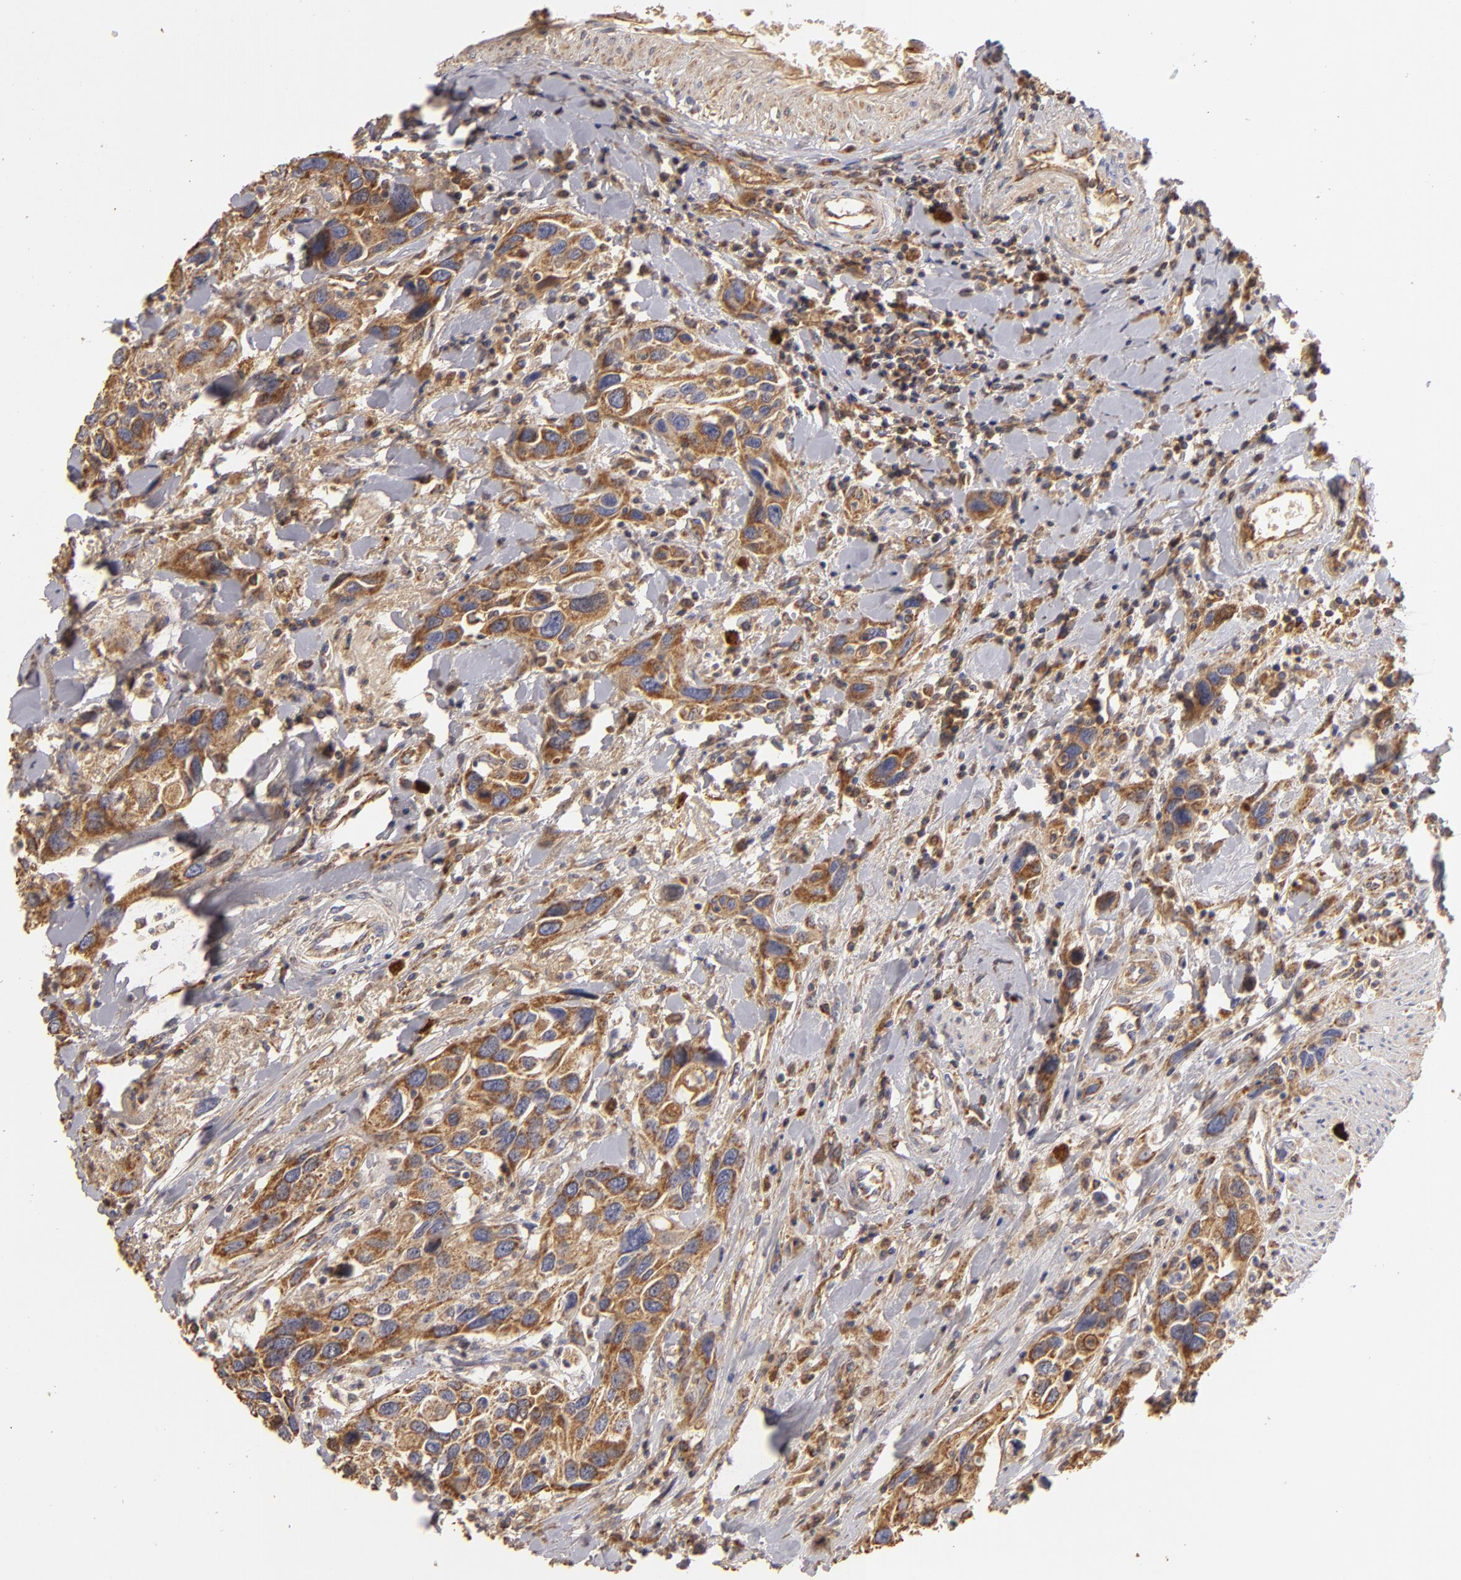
{"staining": {"intensity": "moderate", "quantity": ">75%", "location": "cytoplasmic/membranous"}, "tissue": "urothelial cancer", "cell_type": "Tumor cells", "image_type": "cancer", "snomed": [{"axis": "morphology", "description": "Urothelial carcinoma, High grade"}, {"axis": "topography", "description": "Urinary bladder"}], "caption": "There is medium levels of moderate cytoplasmic/membranous staining in tumor cells of urothelial cancer, as demonstrated by immunohistochemical staining (brown color).", "gene": "CFB", "patient": {"sex": "male", "age": 66}}